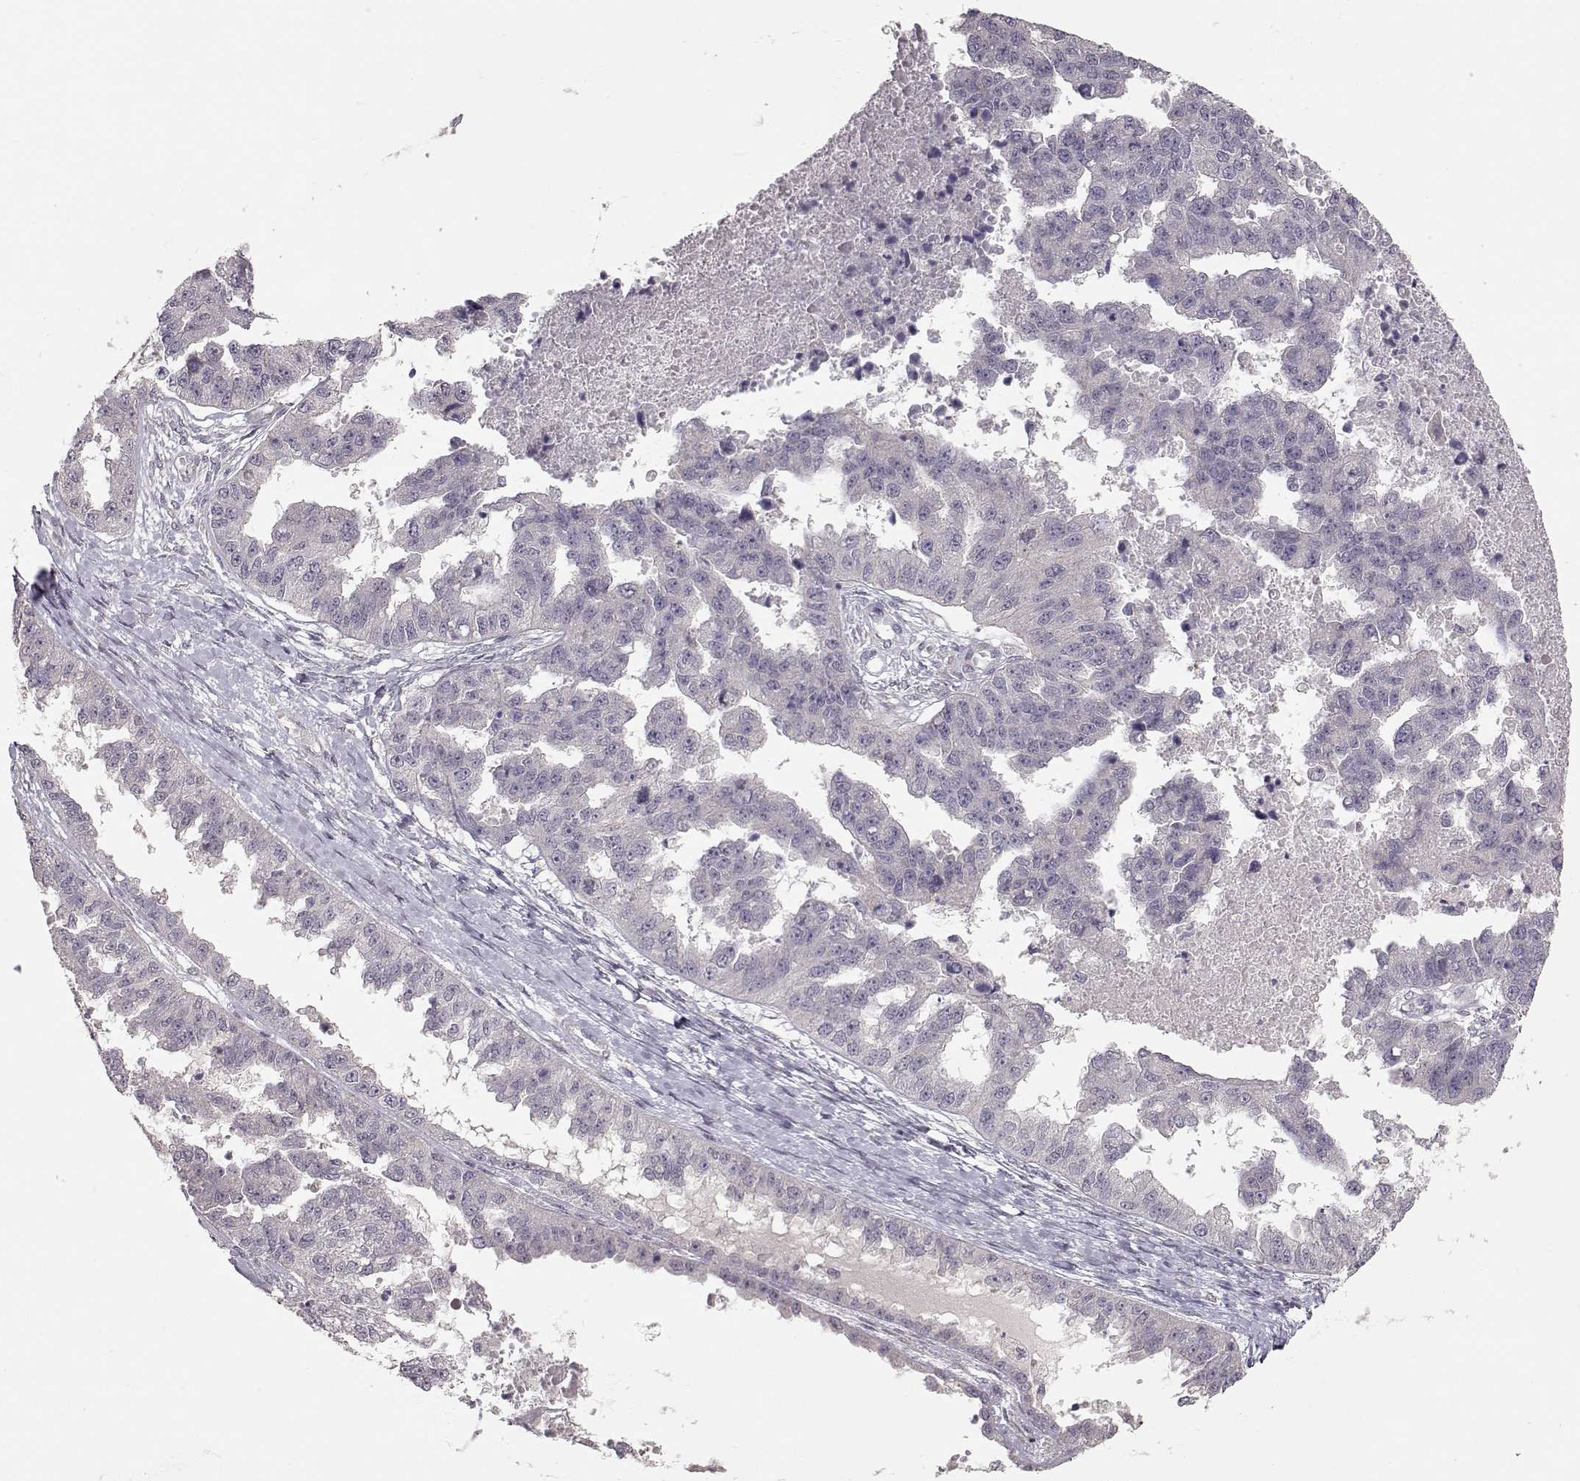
{"staining": {"intensity": "negative", "quantity": "none", "location": "none"}, "tissue": "ovarian cancer", "cell_type": "Tumor cells", "image_type": "cancer", "snomed": [{"axis": "morphology", "description": "Cystadenocarcinoma, serous, NOS"}, {"axis": "topography", "description": "Ovary"}], "caption": "Tumor cells show no significant expression in ovarian cancer (serous cystadenocarcinoma).", "gene": "PNMT", "patient": {"sex": "female", "age": 58}}